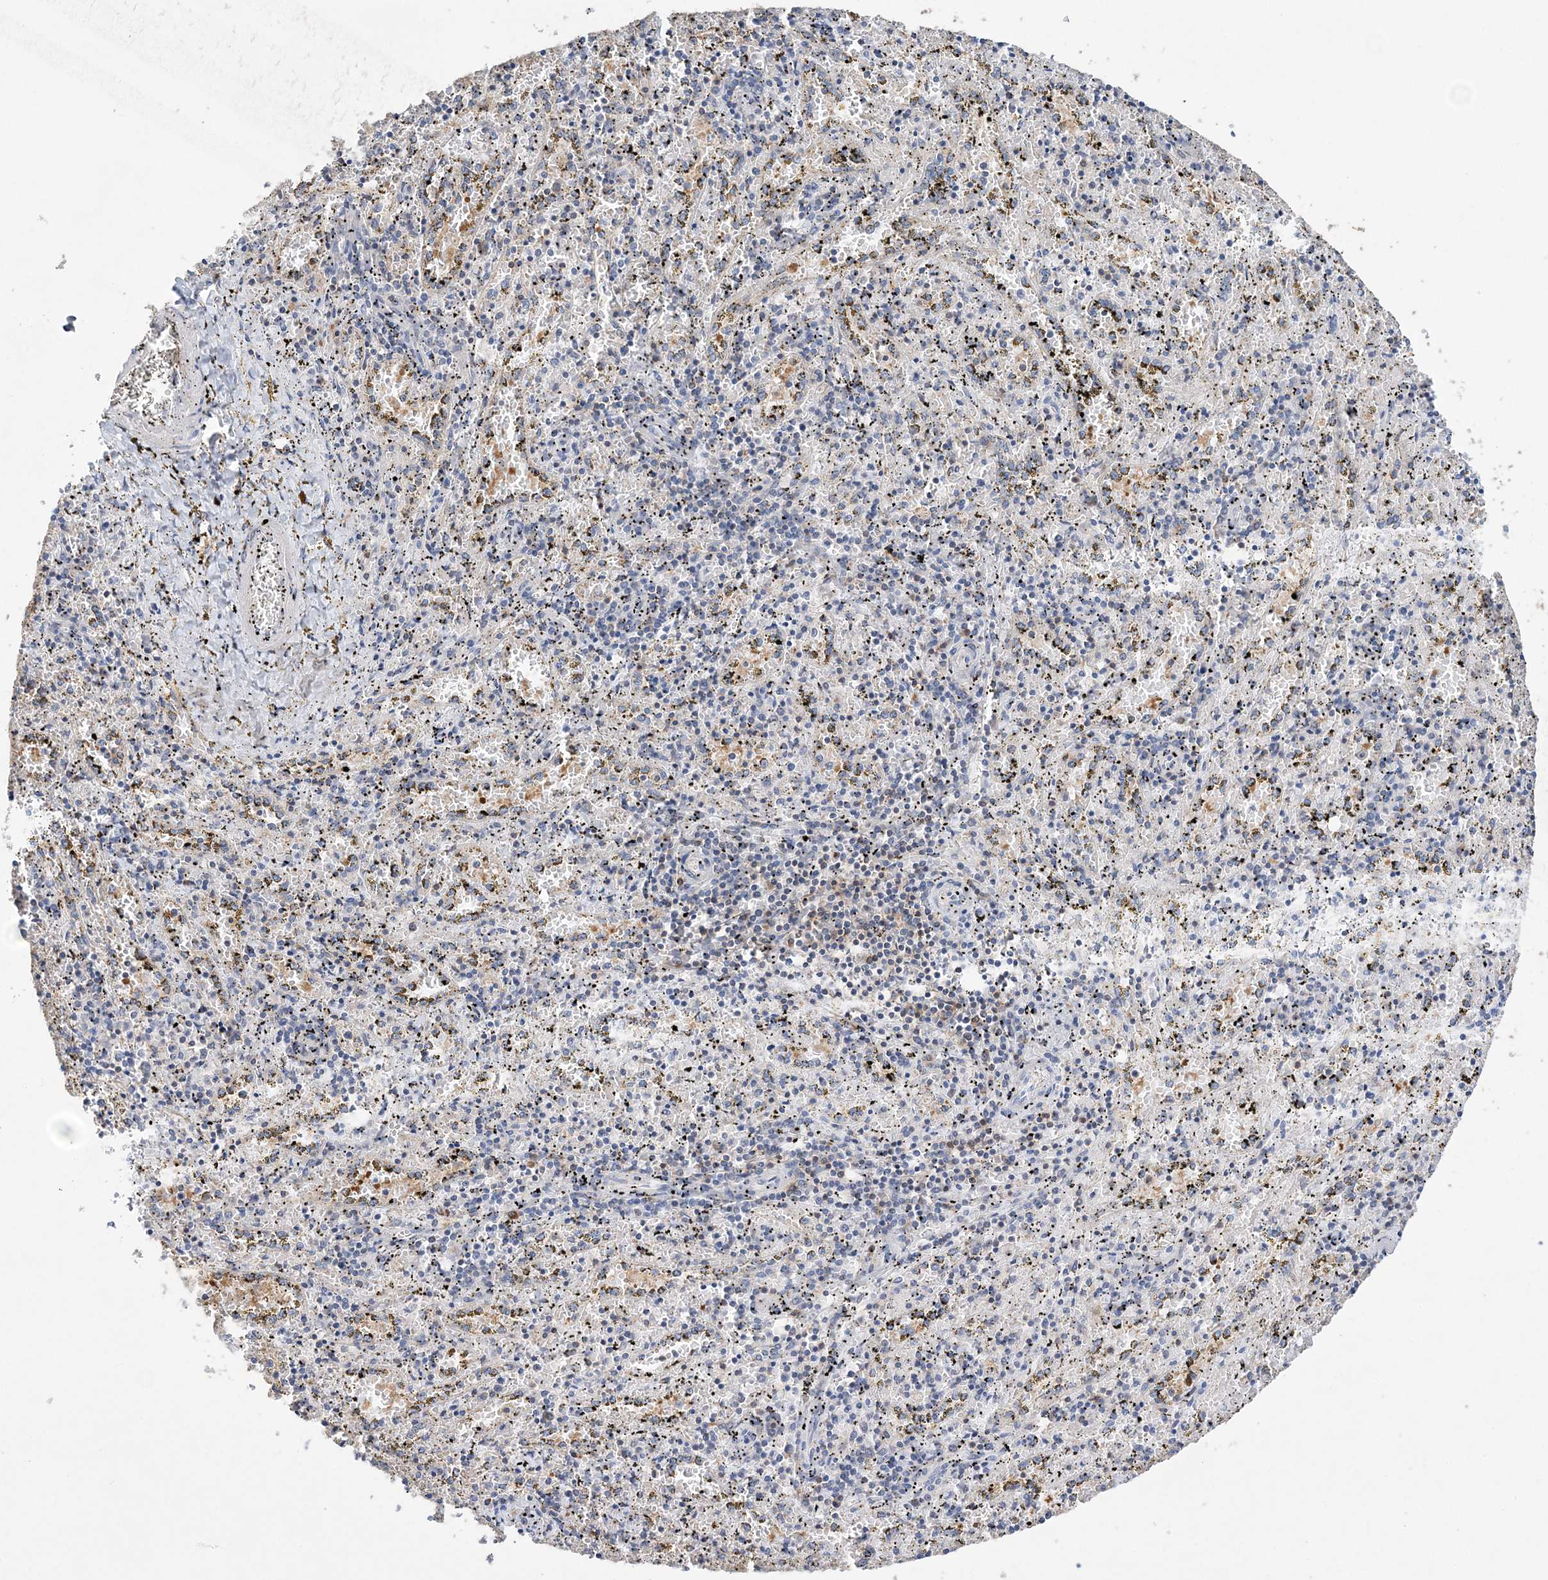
{"staining": {"intensity": "moderate", "quantity": "<25%", "location": "cytoplasmic/membranous"}, "tissue": "spleen", "cell_type": "Cells in red pulp", "image_type": "normal", "snomed": [{"axis": "morphology", "description": "Normal tissue, NOS"}, {"axis": "topography", "description": "Spleen"}], "caption": "Brown immunohistochemical staining in unremarkable human spleen demonstrates moderate cytoplasmic/membranous expression in about <25% of cells in red pulp. The staining was performed using DAB, with brown indicating positive protein expression. Nuclei are stained blue with hematoxylin.", "gene": "TTC32", "patient": {"sex": "male", "age": 11}}